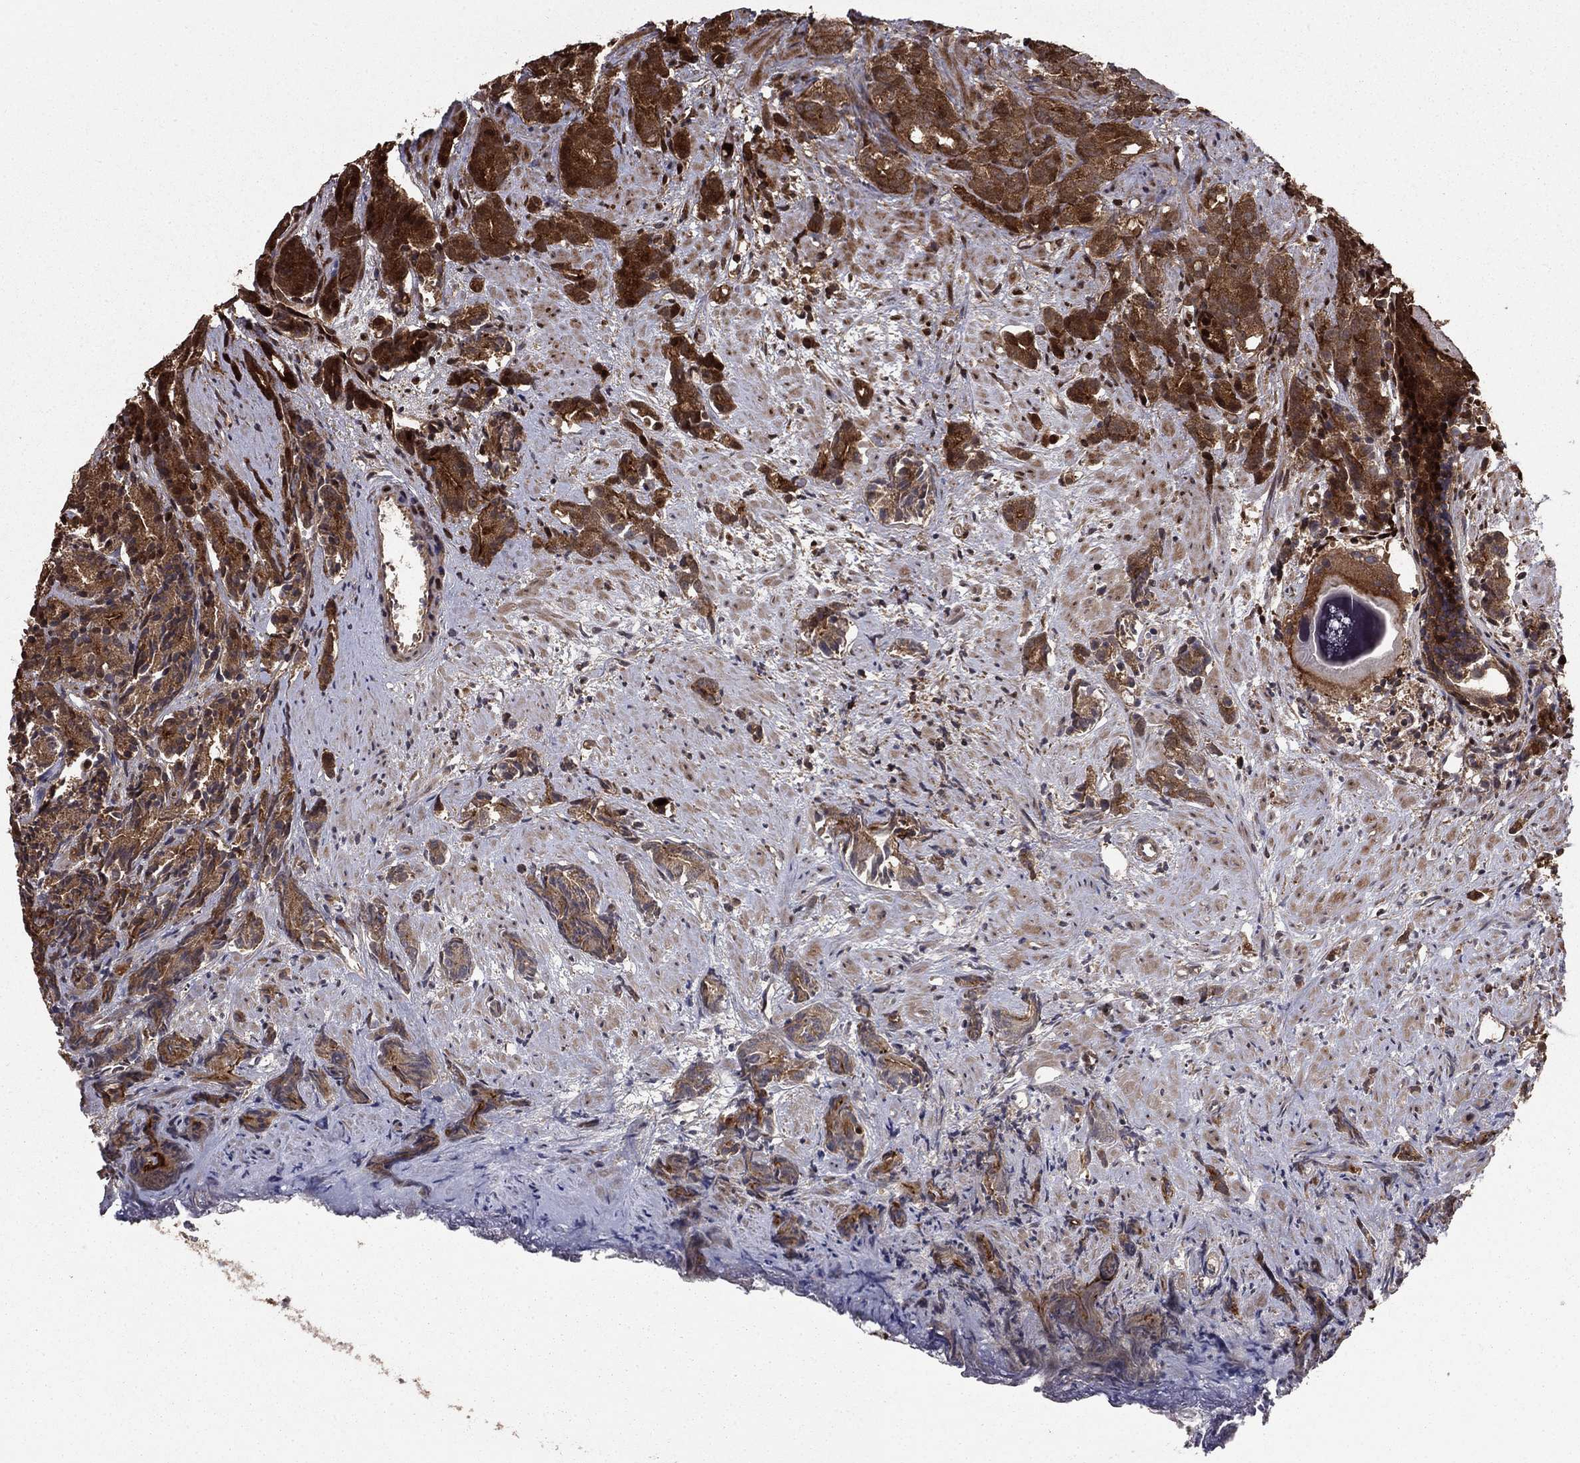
{"staining": {"intensity": "moderate", "quantity": "25%-75%", "location": "cytoplasmic/membranous"}, "tissue": "prostate cancer", "cell_type": "Tumor cells", "image_type": "cancer", "snomed": [{"axis": "morphology", "description": "Adenocarcinoma, High grade"}, {"axis": "topography", "description": "Prostate"}], "caption": "There is medium levels of moderate cytoplasmic/membranous positivity in tumor cells of prostate cancer (adenocarcinoma (high-grade)), as demonstrated by immunohistochemical staining (brown color).", "gene": "GYG1", "patient": {"sex": "male", "age": 90}}